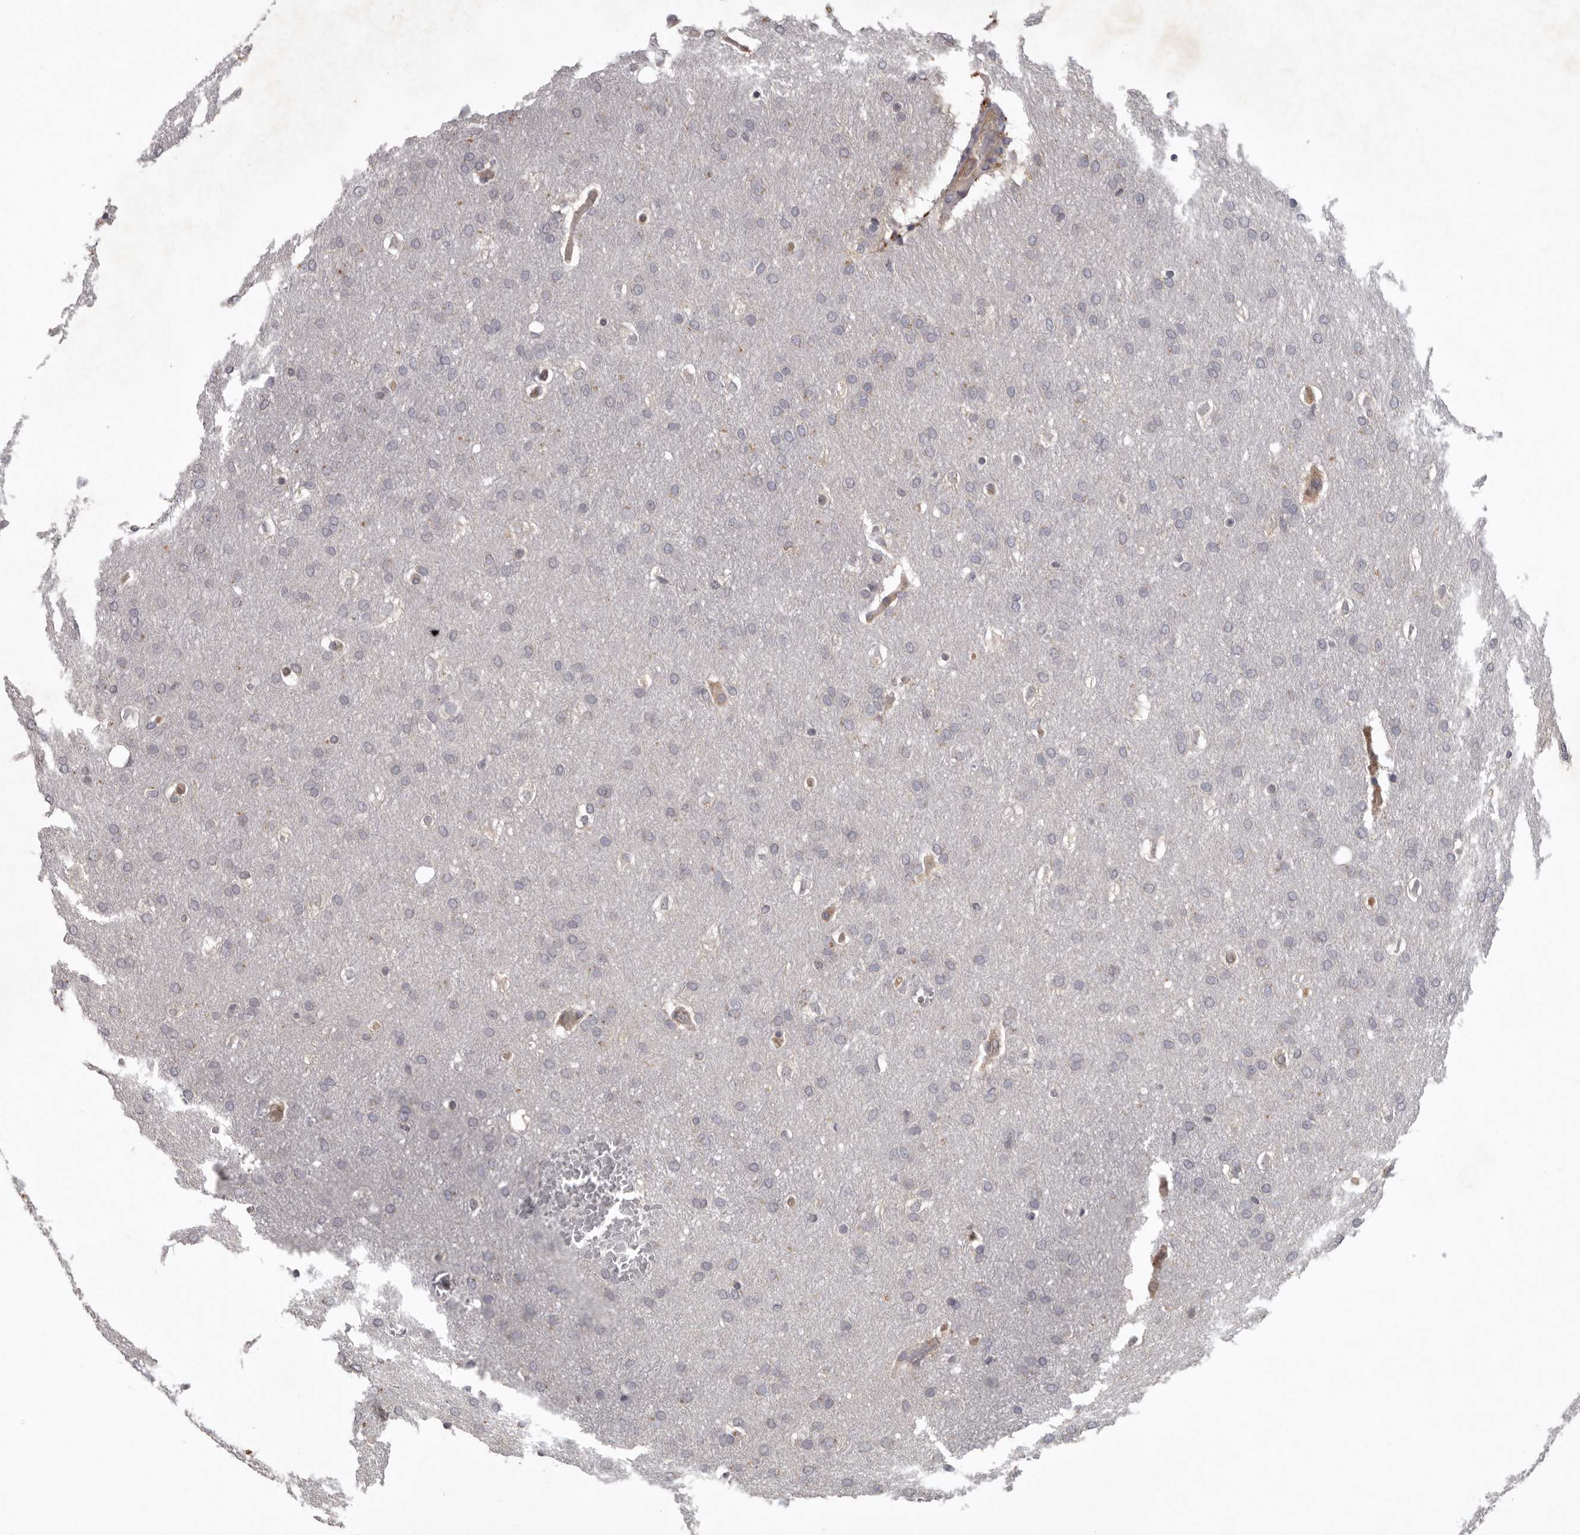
{"staining": {"intensity": "negative", "quantity": "none", "location": "none"}, "tissue": "glioma", "cell_type": "Tumor cells", "image_type": "cancer", "snomed": [{"axis": "morphology", "description": "Glioma, malignant, Low grade"}, {"axis": "topography", "description": "Brain"}], "caption": "Micrograph shows no protein expression in tumor cells of malignant glioma (low-grade) tissue.", "gene": "CDCA8", "patient": {"sex": "female", "age": 37}}